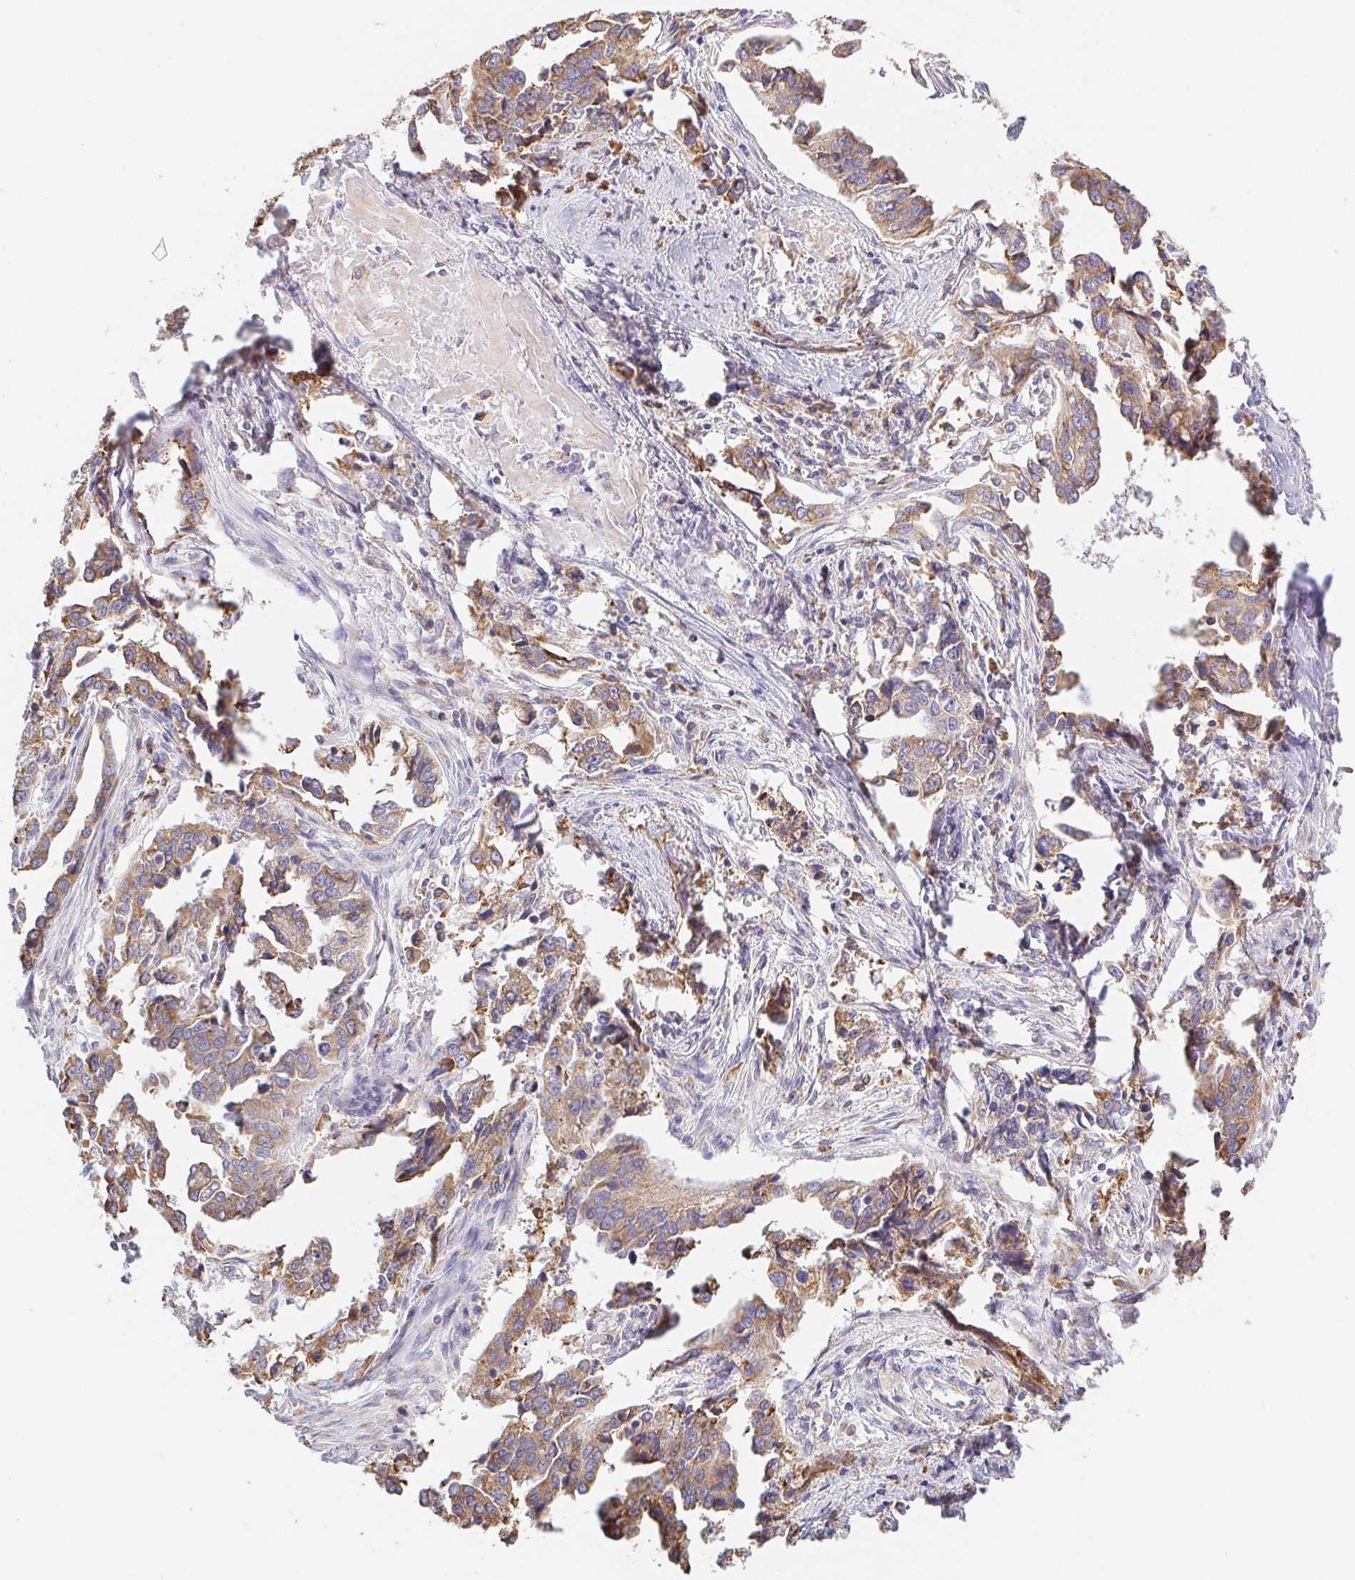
{"staining": {"intensity": "moderate", "quantity": ">75%", "location": "cytoplasmic/membranous"}, "tissue": "ovarian cancer", "cell_type": "Tumor cells", "image_type": "cancer", "snomed": [{"axis": "morphology", "description": "Cystadenocarcinoma, serous, NOS"}, {"axis": "topography", "description": "Ovary"}], "caption": "The micrograph demonstrates staining of ovarian serous cystadenocarcinoma, revealing moderate cytoplasmic/membranous protein expression (brown color) within tumor cells.", "gene": "ADAM8", "patient": {"sex": "female", "age": 75}}